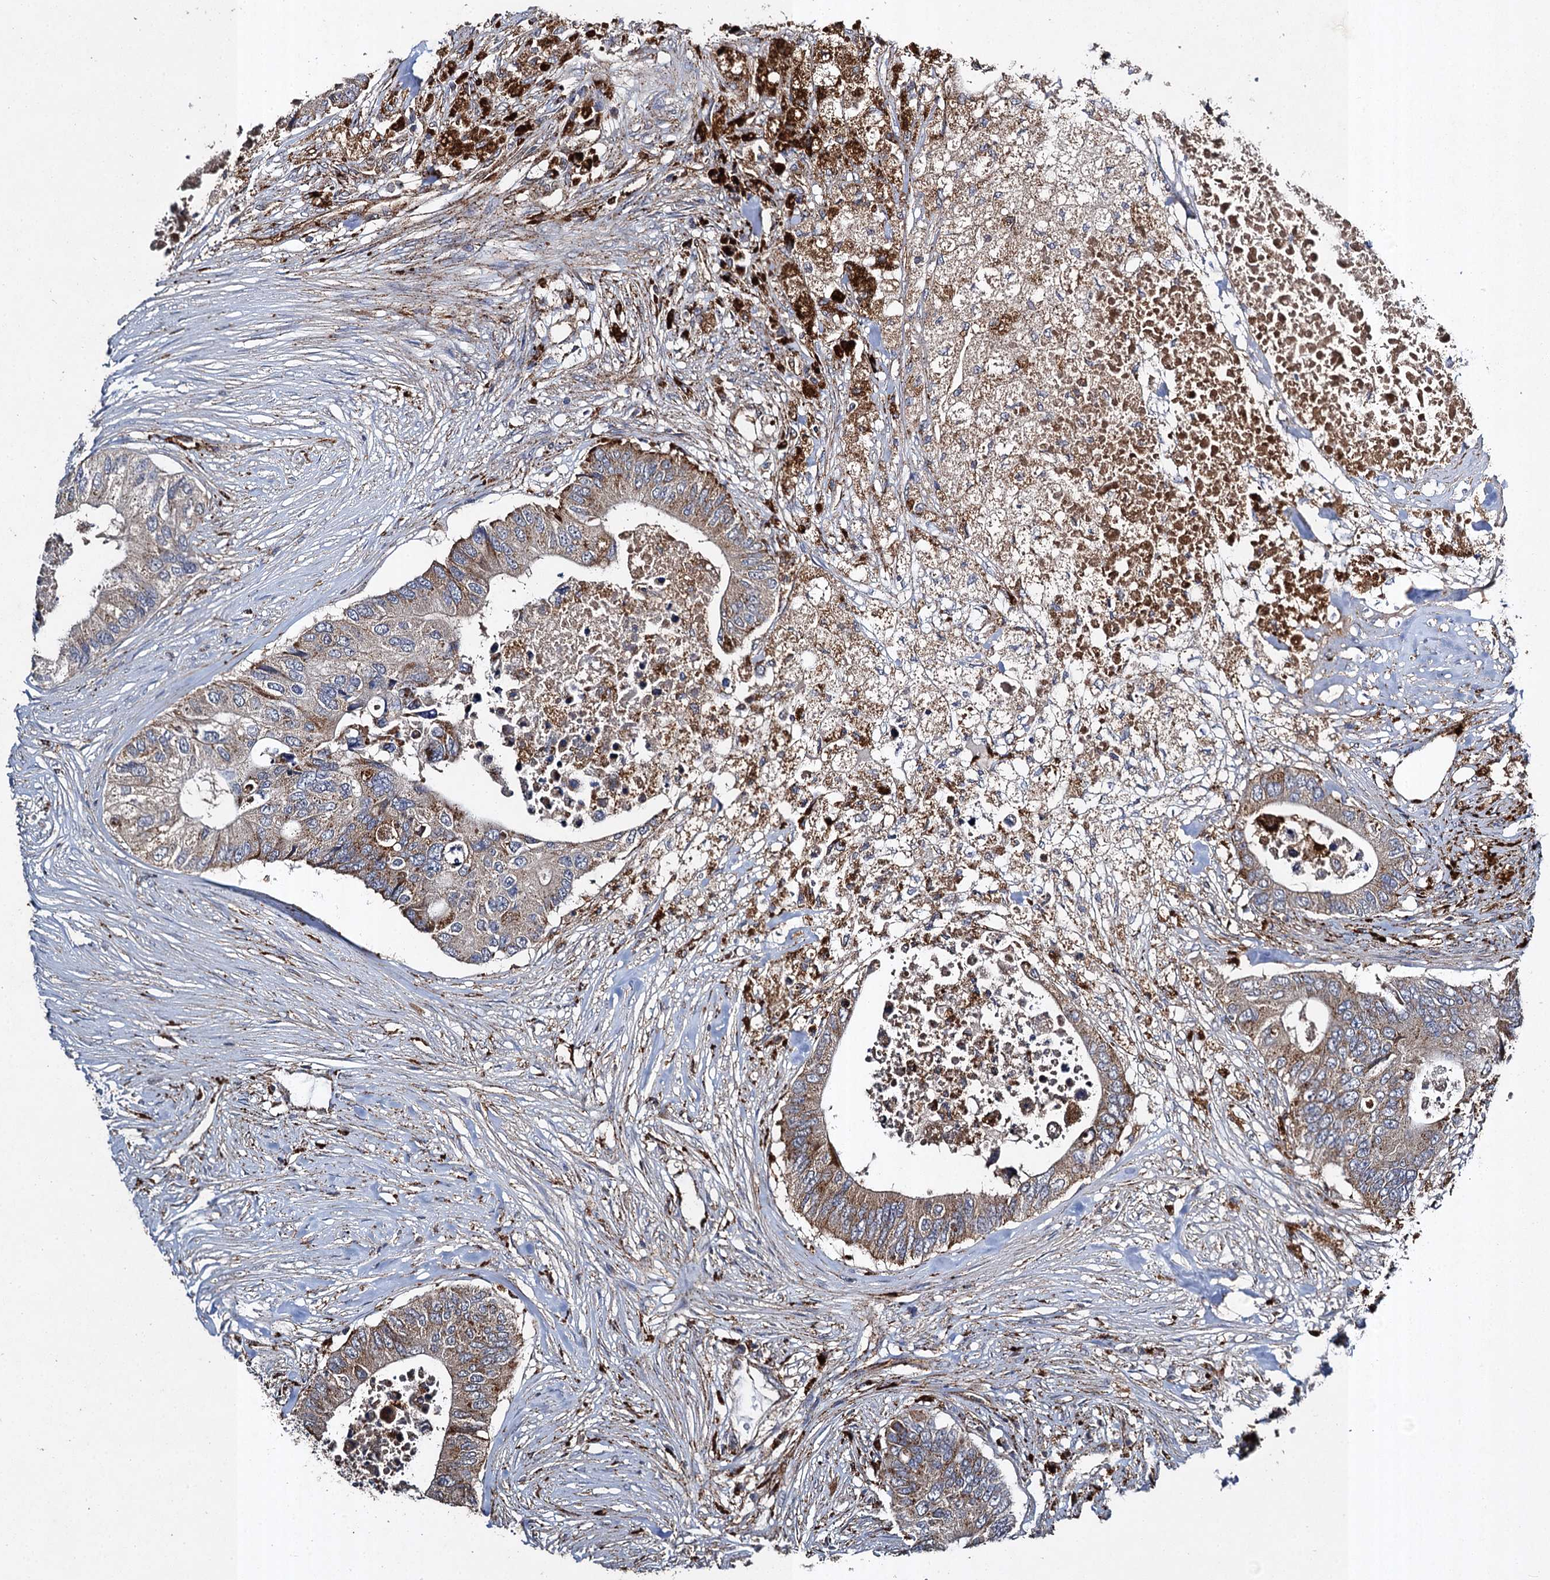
{"staining": {"intensity": "strong", "quantity": "<25%", "location": "cytoplasmic/membranous"}, "tissue": "colorectal cancer", "cell_type": "Tumor cells", "image_type": "cancer", "snomed": [{"axis": "morphology", "description": "Adenocarcinoma, NOS"}, {"axis": "topography", "description": "Colon"}], "caption": "An immunohistochemistry photomicrograph of tumor tissue is shown. Protein staining in brown shows strong cytoplasmic/membranous positivity in adenocarcinoma (colorectal) within tumor cells. The protein is stained brown, and the nuclei are stained in blue (DAB IHC with brightfield microscopy, high magnification).", "gene": "GBA1", "patient": {"sex": "male", "age": 71}}